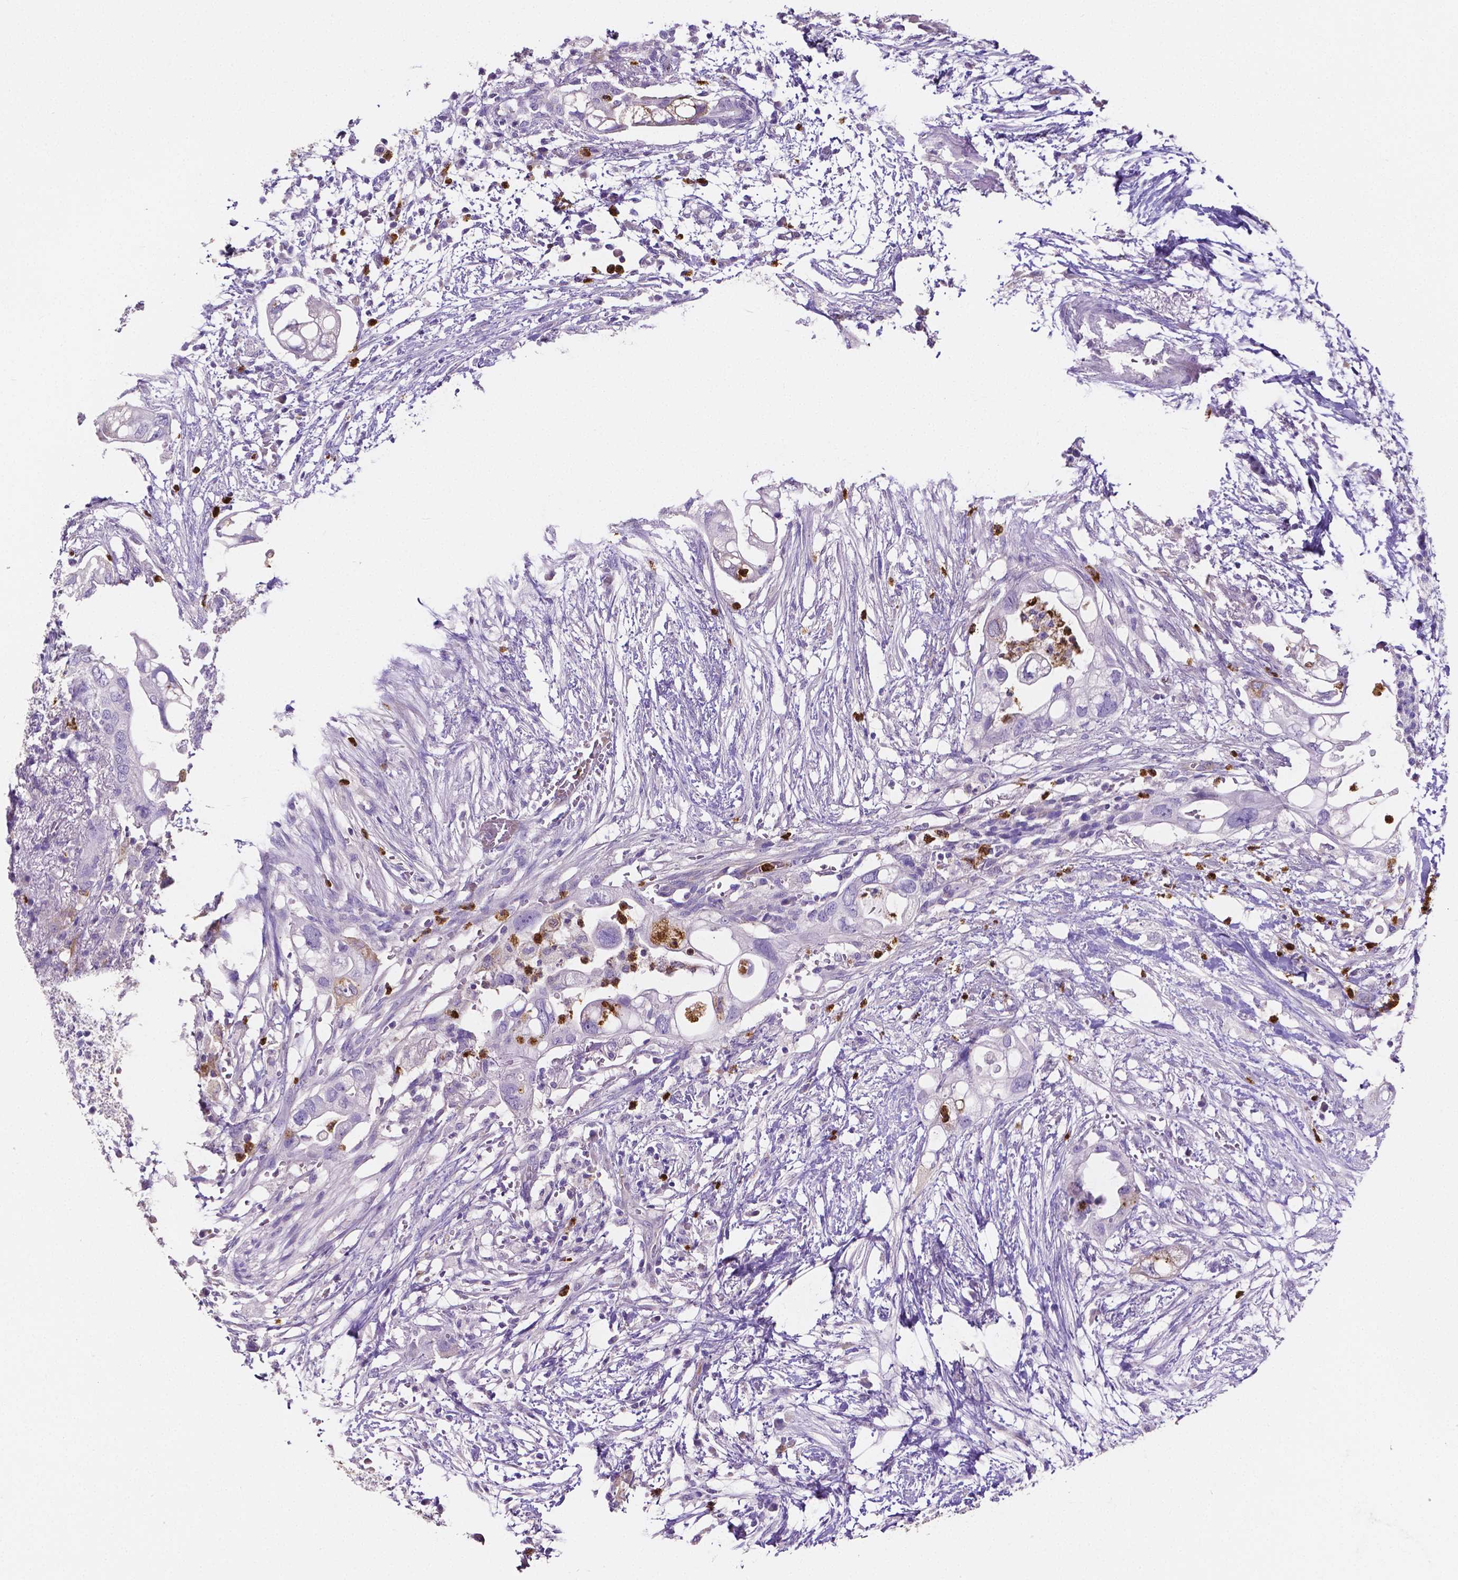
{"staining": {"intensity": "negative", "quantity": "none", "location": "none"}, "tissue": "pancreatic cancer", "cell_type": "Tumor cells", "image_type": "cancer", "snomed": [{"axis": "morphology", "description": "Adenocarcinoma, NOS"}, {"axis": "topography", "description": "Pancreas"}], "caption": "Pancreatic adenocarcinoma was stained to show a protein in brown. There is no significant expression in tumor cells.", "gene": "MMP9", "patient": {"sex": "female", "age": 72}}